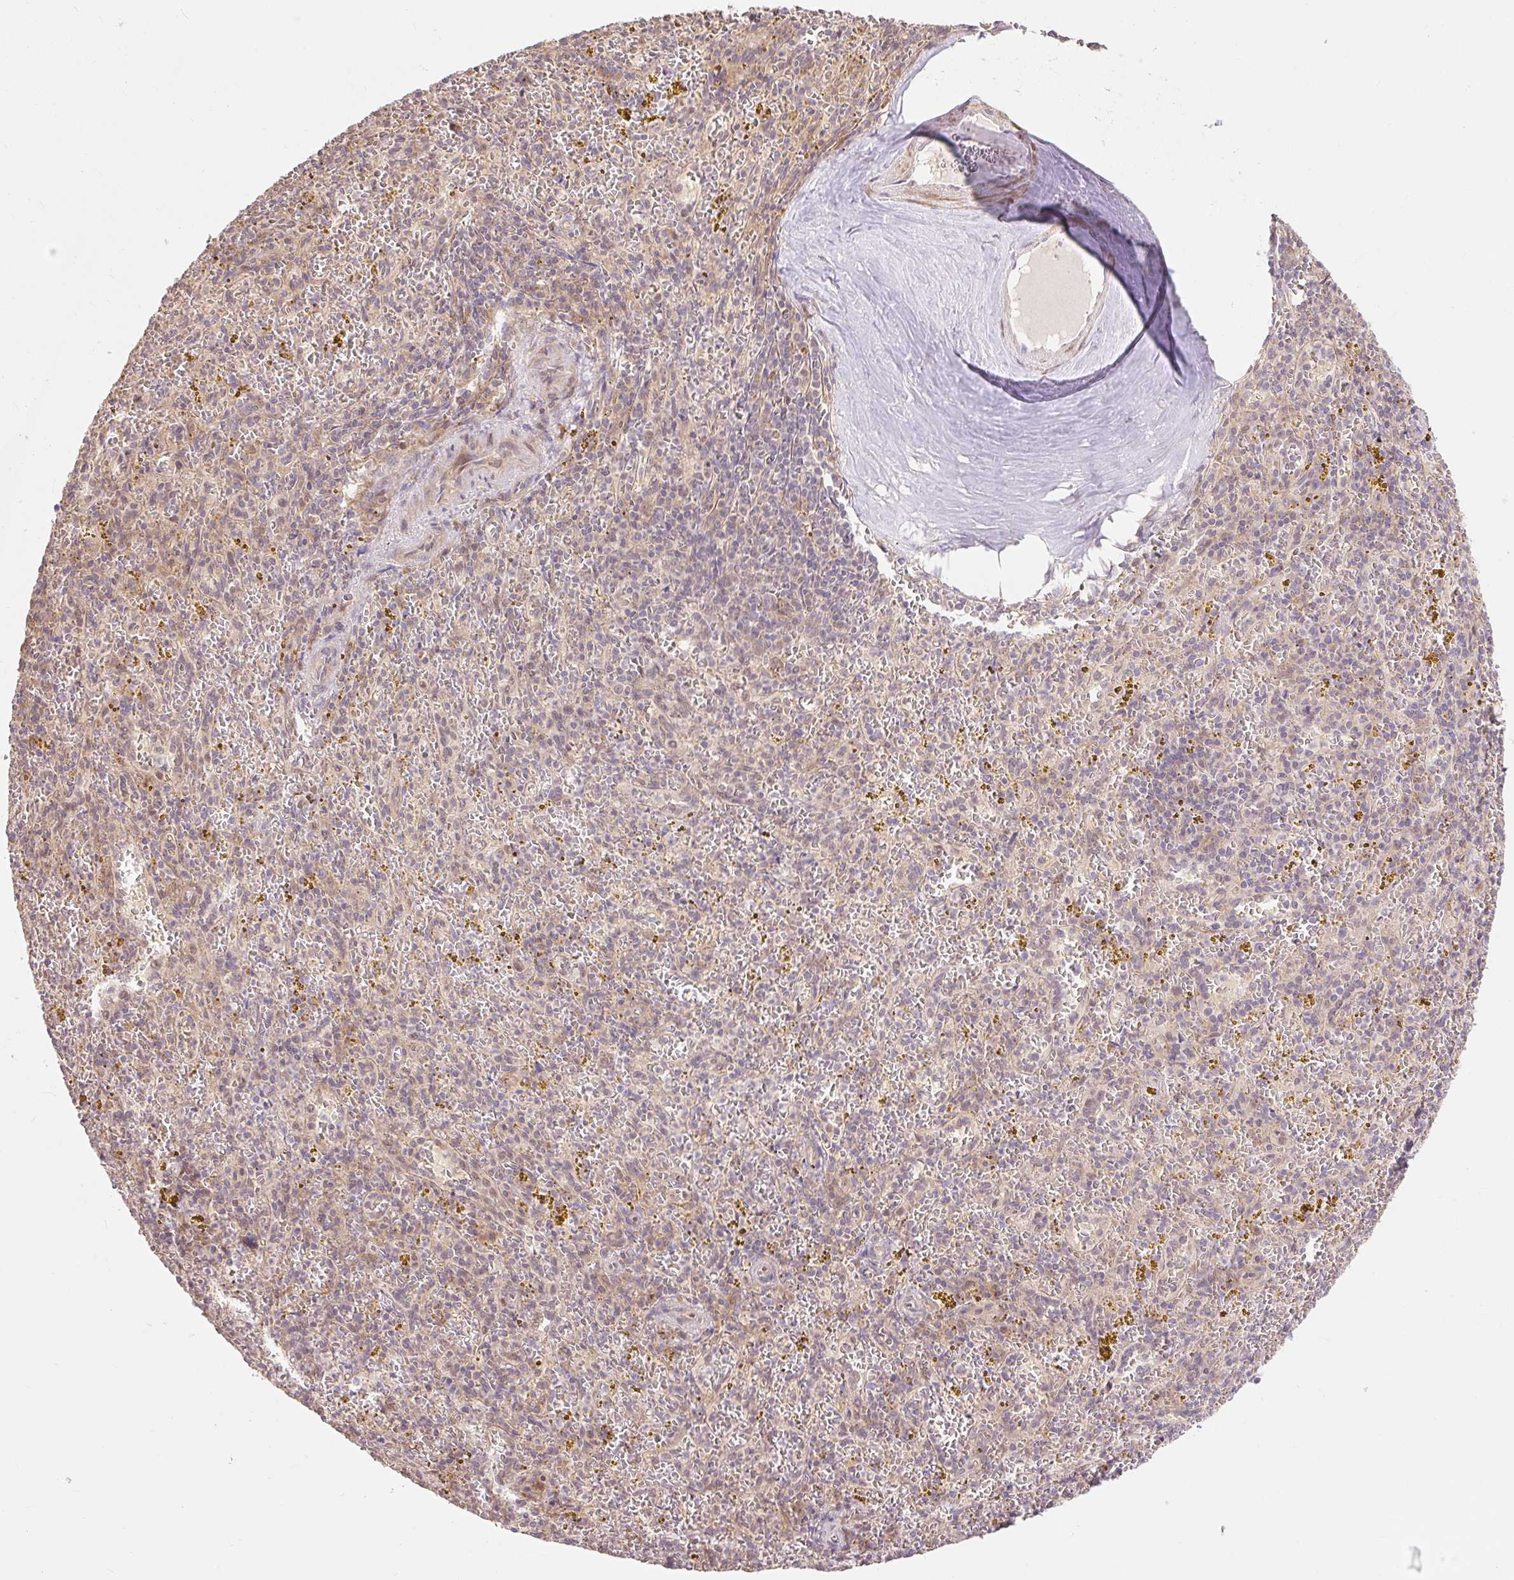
{"staining": {"intensity": "negative", "quantity": "none", "location": "none"}, "tissue": "spleen", "cell_type": "Cells in red pulp", "image_type": "normal", "snomed": [{"axis": "morphology", "description": "Normal tissue, NOS"}, {"axis": "topography", "description": "Spleen"}], "caption": "IHC micrograph of benign spleen: human spleen stained with DAB reveals no significant protein staining in cells in red pulp. (DAB immunohistochemistry visualized using brightfield microscopy, high magnification).", "gene": "EMC10", "patient": {"sex": "male", "age": 57}}